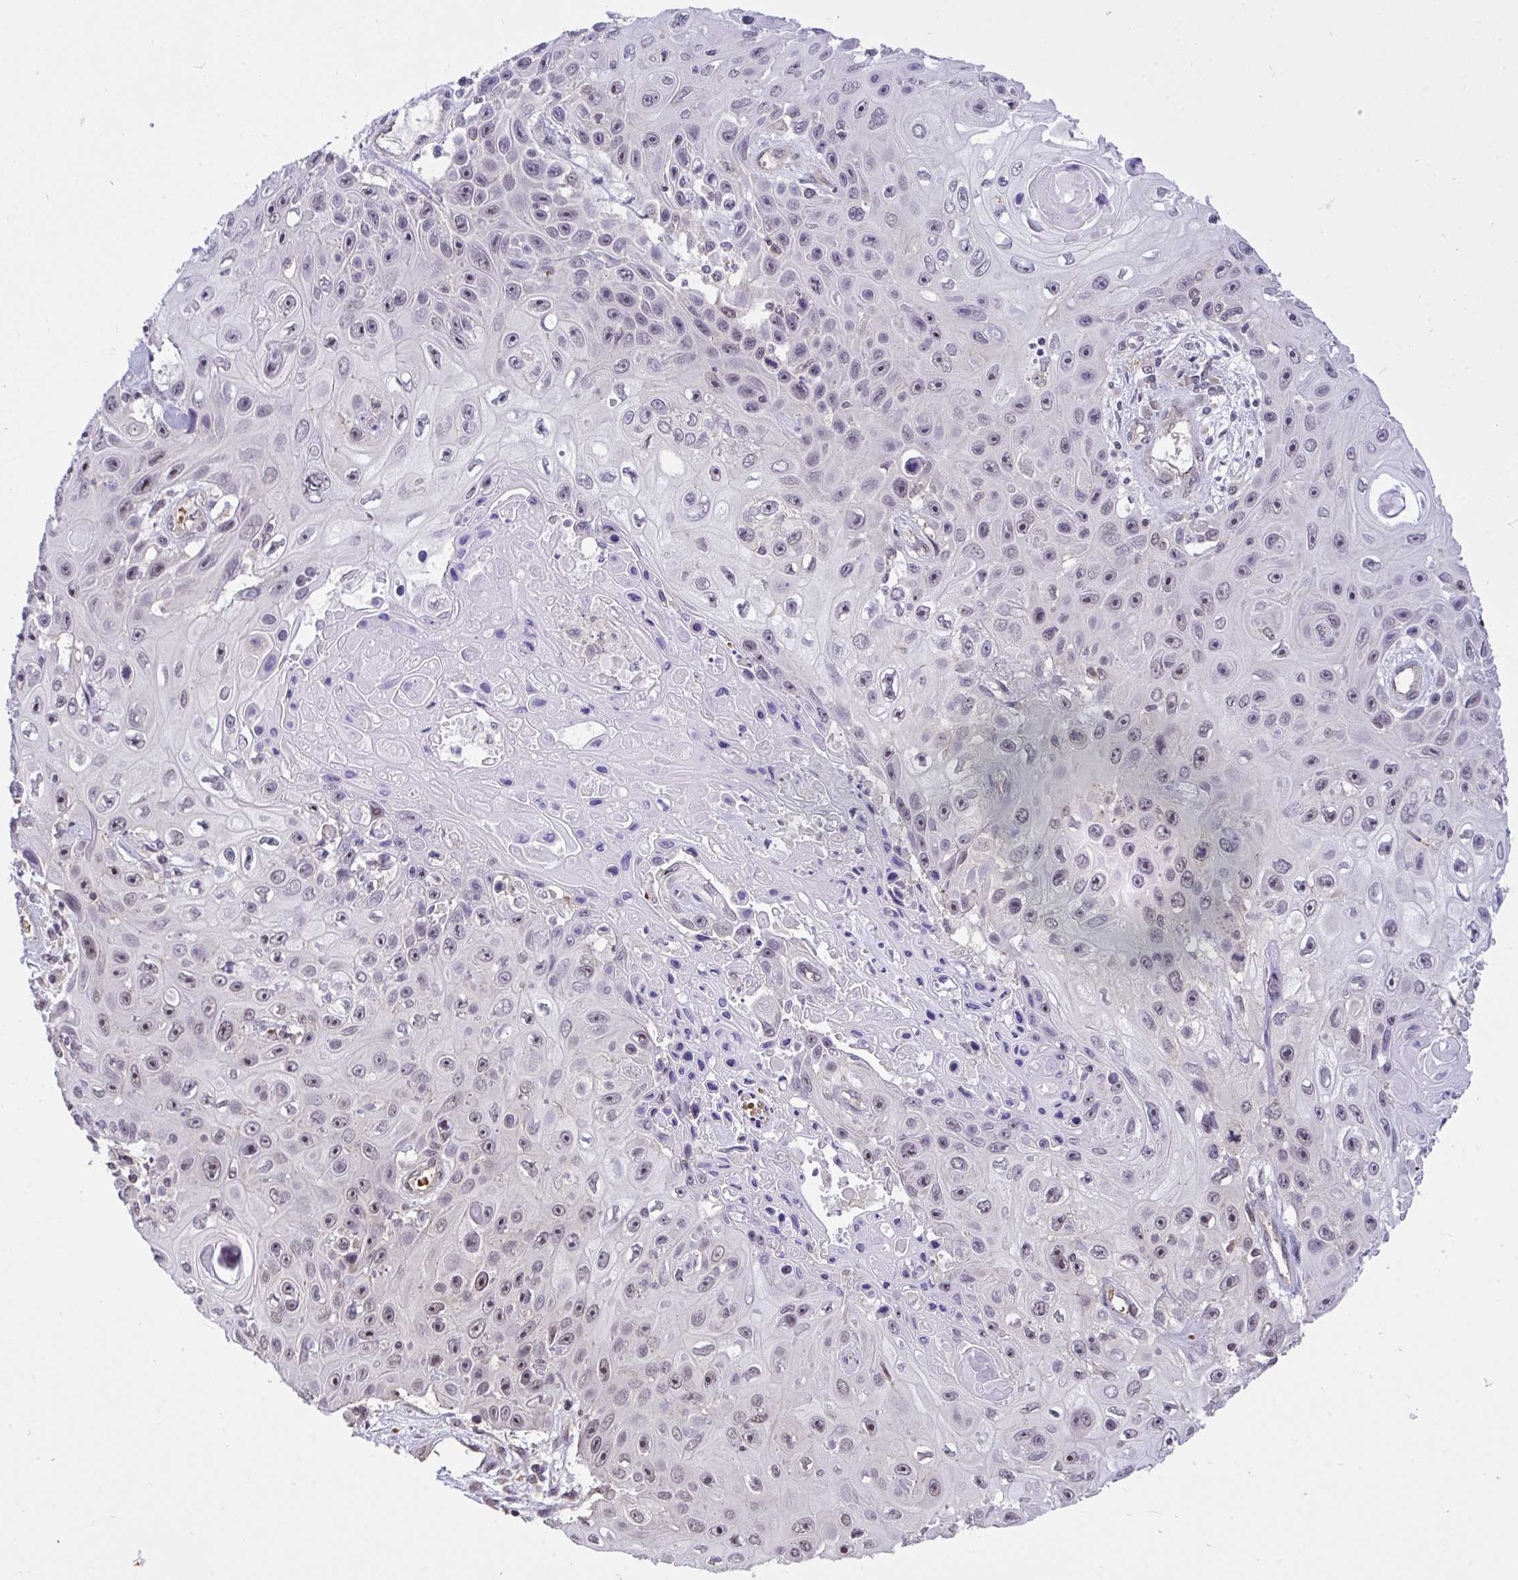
{"staining": {"intensity": "negative", "quantity": "none", "location": "none"}, "tissue": "skin cancer", "cell_type": "Tumor cells", "image_type": "cancer", "snomed": [{"axis": "morphology", "description": "Squamous cell carcinoma, NOS"}, {"axis": "topography", "description": "Skin"}], "caption": "This is an IHC photomicrograph of skin cancer (squamous cell carcinoma). There is no positivity in tumor cells.", "gene": "PPP1CA", "patient": {"sex": "male", "age": 82}}